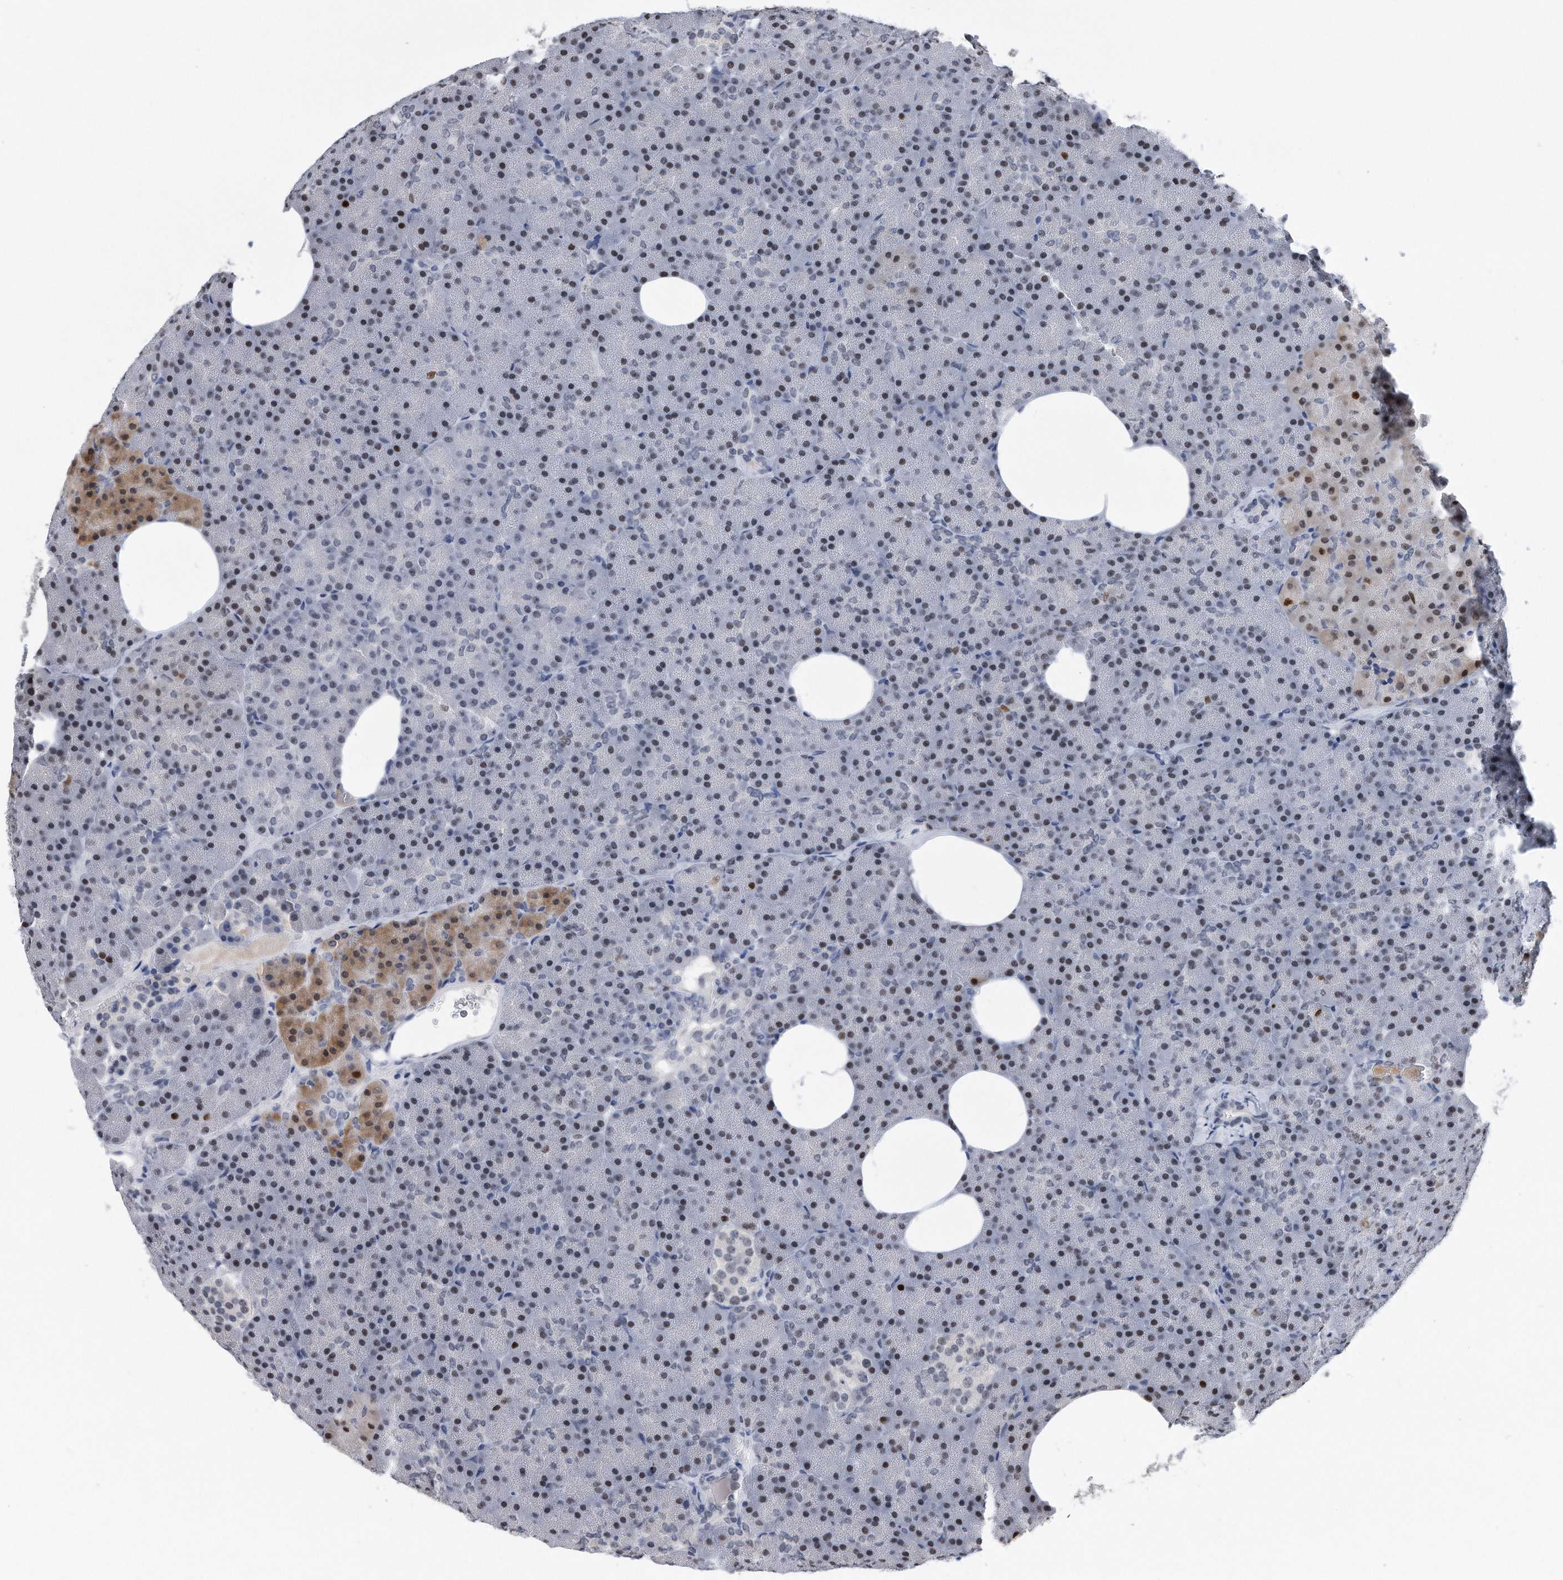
{"staining": {"intensity": "moderate", "quantity": "<25%", "location": "cytoplasmic/membranous,nuclear"}, "tissue": "pancreas", "cell_type": "Exocrine glandular cells", "image_type": "normal", "snomed": [{"axis": "morphology", "description": "Normal tissue, NOS"}, {"axis": "morphology", "description": "Carcinoid, malignant, NOS"}, {"axis": "topography", "description": "Pancreas"}], "caption": "Normal pancreas exhibits moderate cytoplasmic/membranous,nuclear positivity in approximately <25% of exocrine glandular cells.", "gene": "PCNA", "patient": {"sex": "female", "age": 35}}